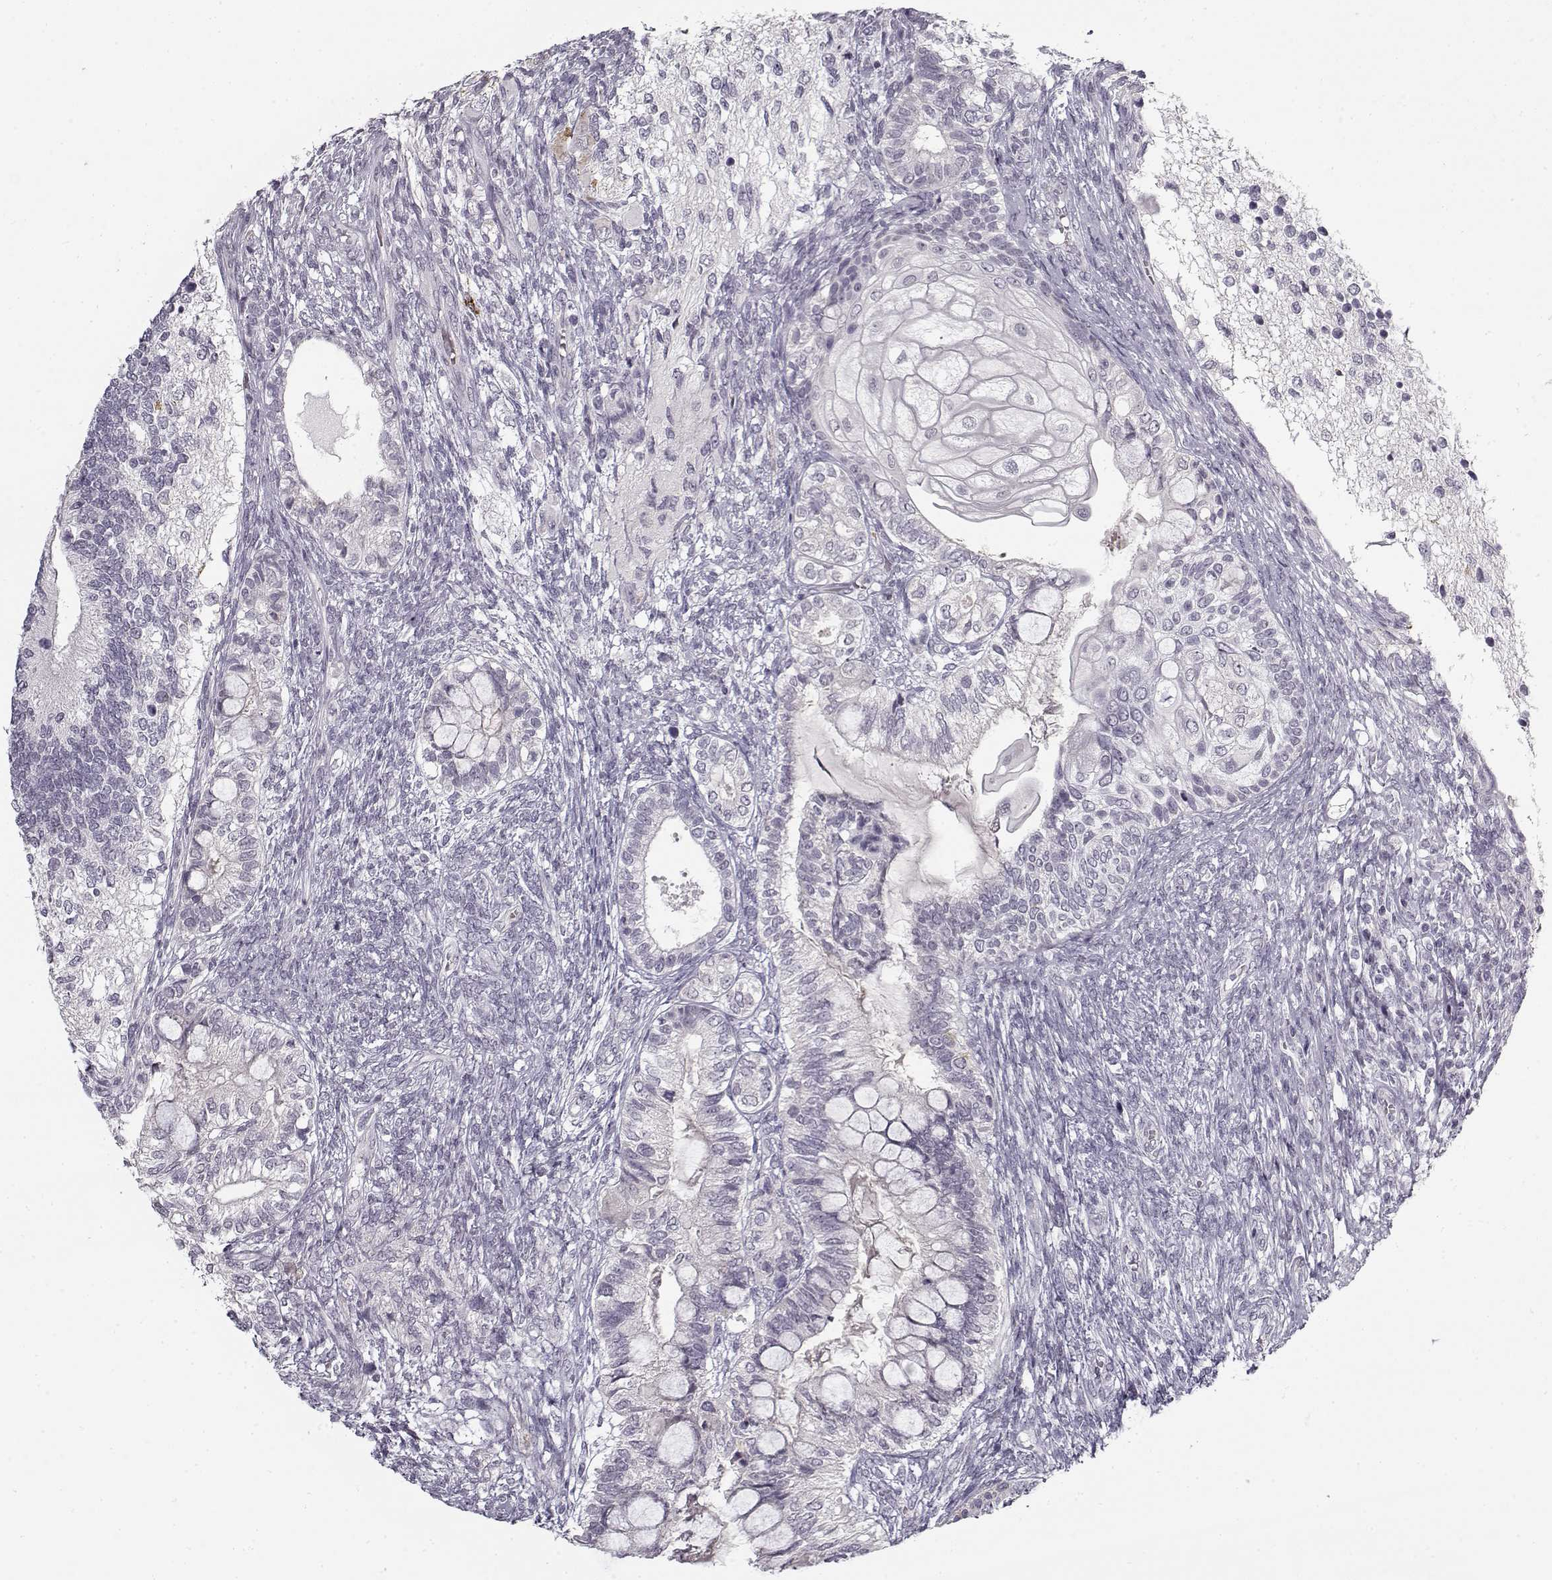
{"staining": {"intensity": "negative", "quantity": "none", "location": "none"}, "tissue": "testis cancer", "cell_type": "Tumor cells", "image_type": "cancer", "snomed": [{"axis": "morphology", "description": "Seminoma, NOS"}, {"axis": "morphology", "description": "Carcinoma, Embryonal, NOS"}, {"axis": "topography", "description": "Testis"}], "caption": "Tumor cells are negative for brown protein staining in testis cancer (seminoma).", "gene": "SNCA", "patient": {"sex": "male", "age": 41}}